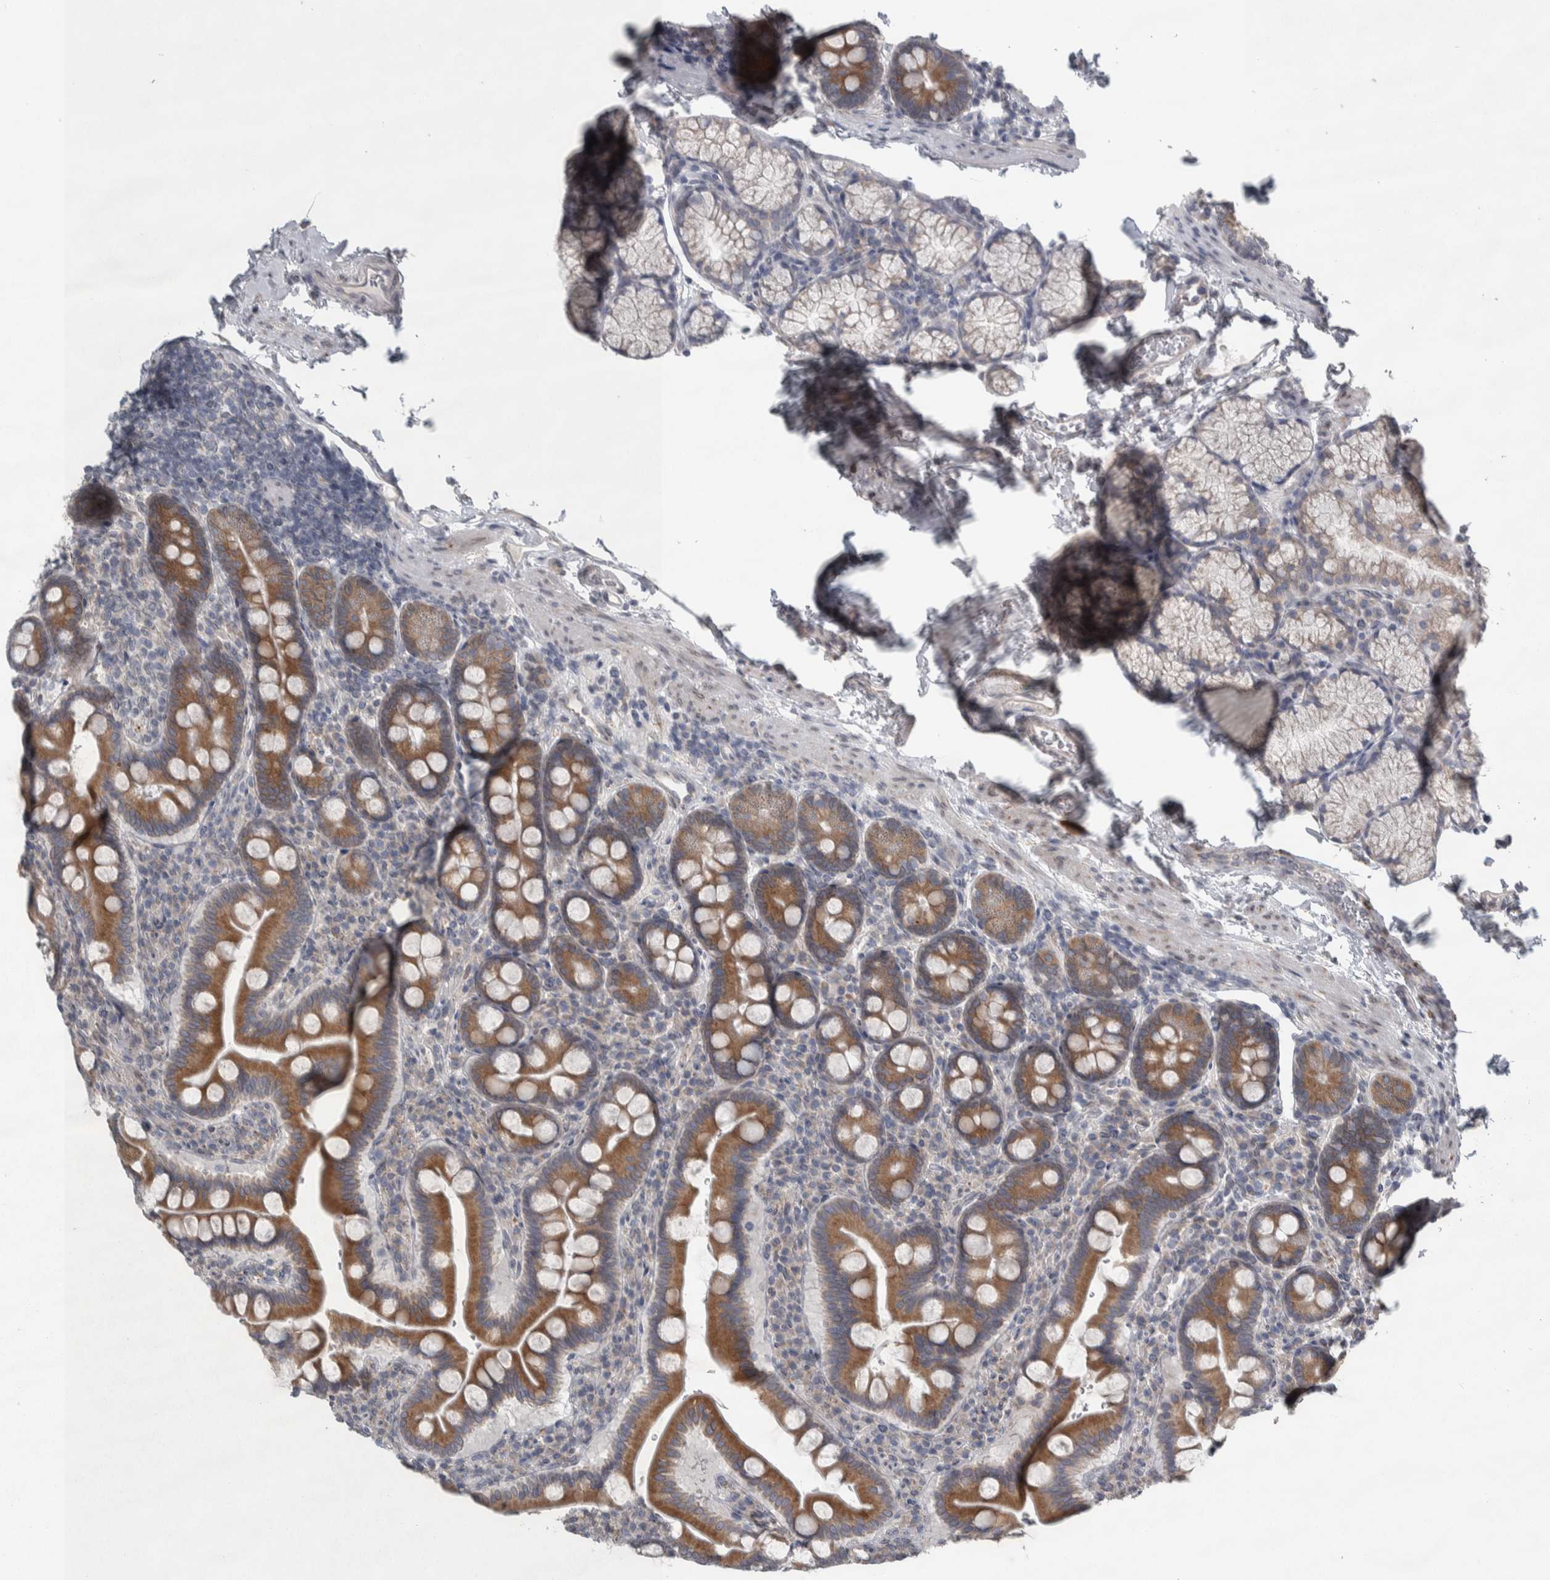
{"staining": {"intensity": "moderate", "quantity": ">75%", "location": "cytoplasmic/membranous"}, "tissue": "duodenum", "cell_type": "Glandular cells", "image_type": "normal", "snomed": [{"axis": "morphology", "description": "Normal tissue, NOS"}, {"axis": "morphology", "description": "Adenocarcinoma, NOS"}, {"axis": "topography", "description": "Pancreas"}, {"axis": "topography", "description": "Duodenum"}], "caption": "Protein staining of normal duodenum displays moderate cytoplasmic/membranous expression in about >75% of glandular cells. (DAB (3,3'-diaminobenzidine) IHC, brown staining for protein, blue staining for nuclei).", "gene": "SIGMAR1", "patient": {"sex": "male", "age": 50}}